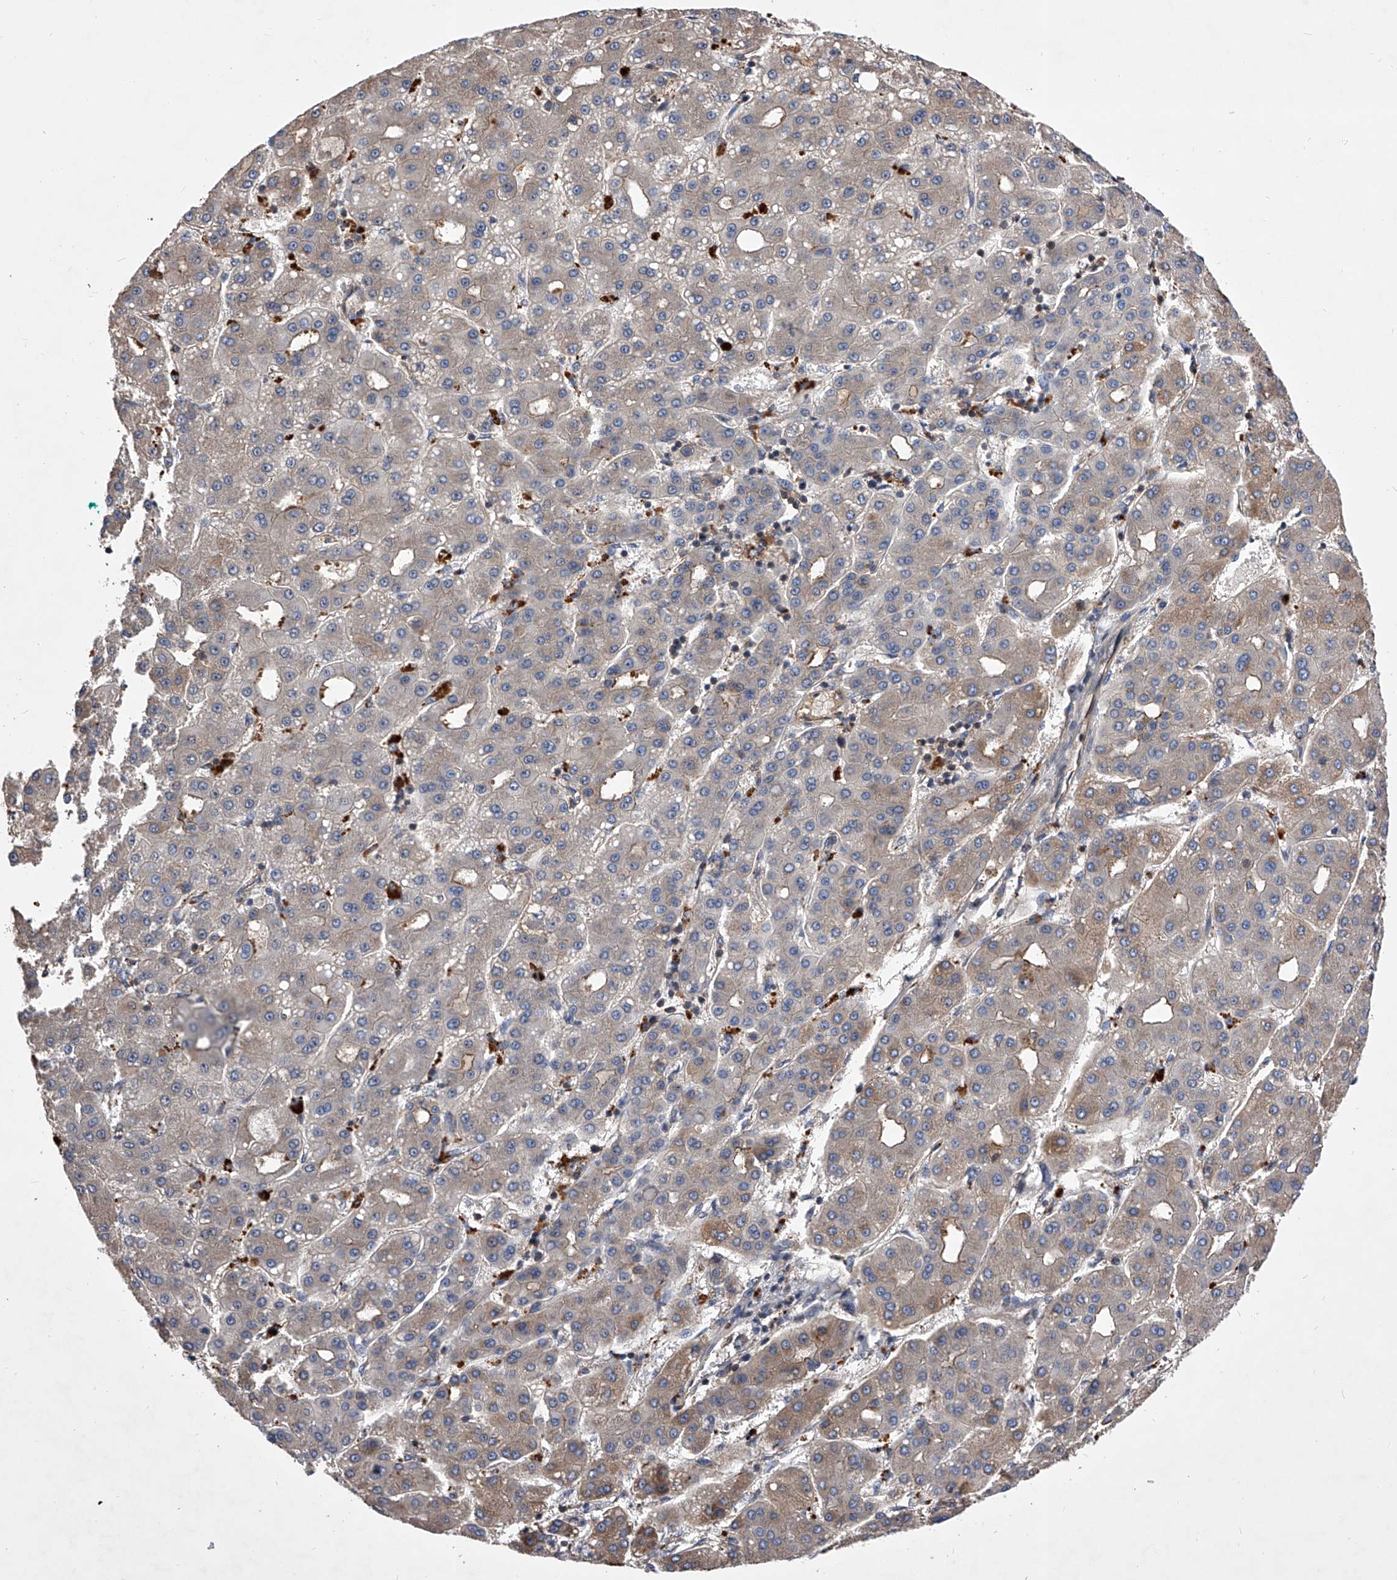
{"staining": {"intensity": "moderate", "quantity": ">75%", "location": "cytoplasmic/membranous"}, "tissue": "liver cancer", "cell_type": "Tumor cells", "image_type": "cancer", "snomed": [{"axis": "morphology", "description": "Carcinoma, Hepatocellular, NOS"}, {"axis": "topography", "description": "Liver"}], "caption": "DAB (3,3'-diaminobenzidine) immunohistochemical staining of liver cancer (hepatocellular carcinoma) exhibits moderate cytoplasmic/membranous protein expression in approximately >75% of tumor cells.", "gene": "CUL7", "patient": {"sex": "male", "age": 65}}